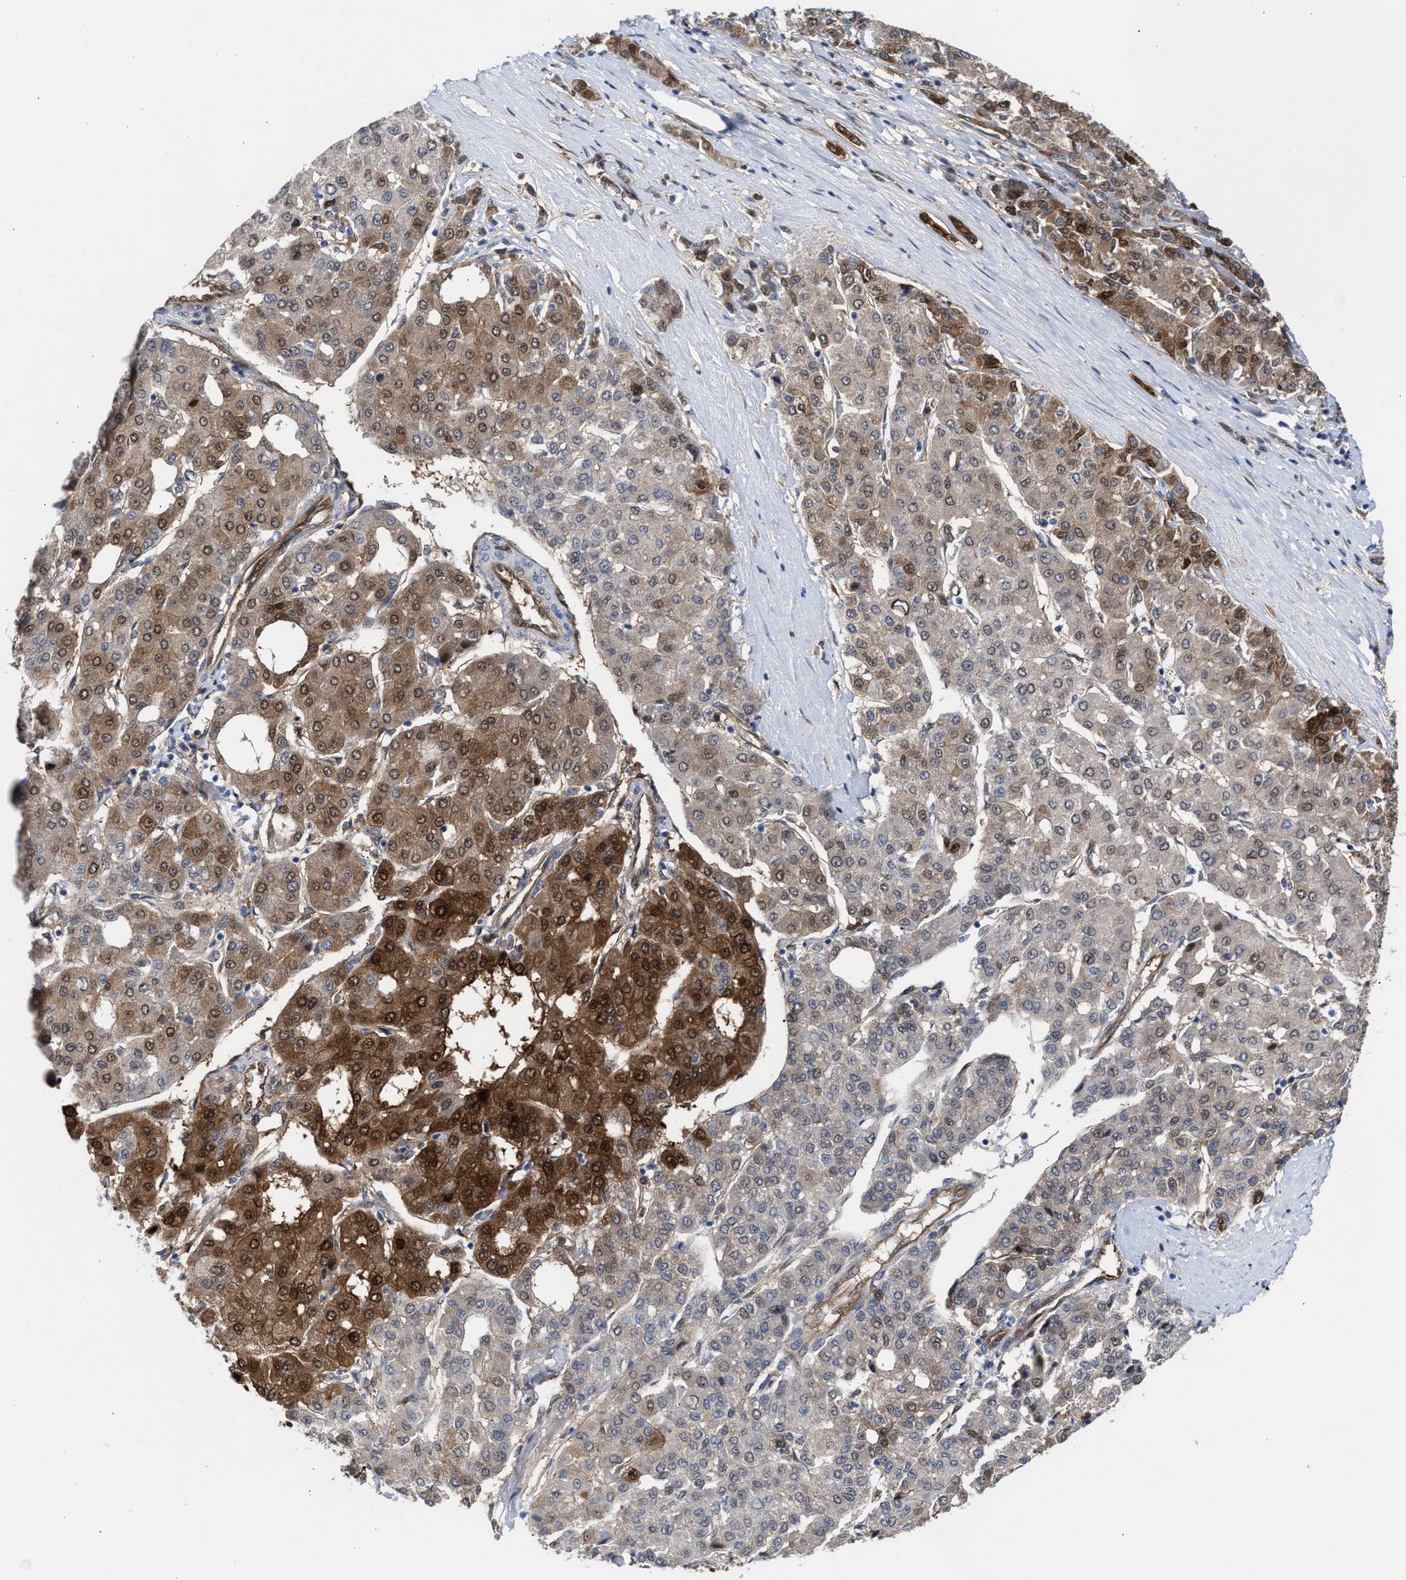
{"staining": {"intensity": "strong", "quantity": "<25%", "location": "cytoplasmic/membranous,nuclear"}, "tissue": "liver cancer", "cell_type": "Tumor cells", "image_type": "cancer", "snomed": [{"axis": "morphology", "description": "Carcinoma, Hepatocellular, NOS"}, {"axis": "topography", "description": "Liver"}], "caption": "Brown immunohistochemical staining in liver hepatocellular carcinoma shows strong cytoplasmic/membranous and nuclear positivity in approximately <25% of tumor cells. The staining was performed using DAB to visualize the protein expression in brown, while the nuclei were stained in blue with hematoxylin (Magnification: 20x).", "gene": "TP53I3", "patient": {"sex": "male", "age": 65}}